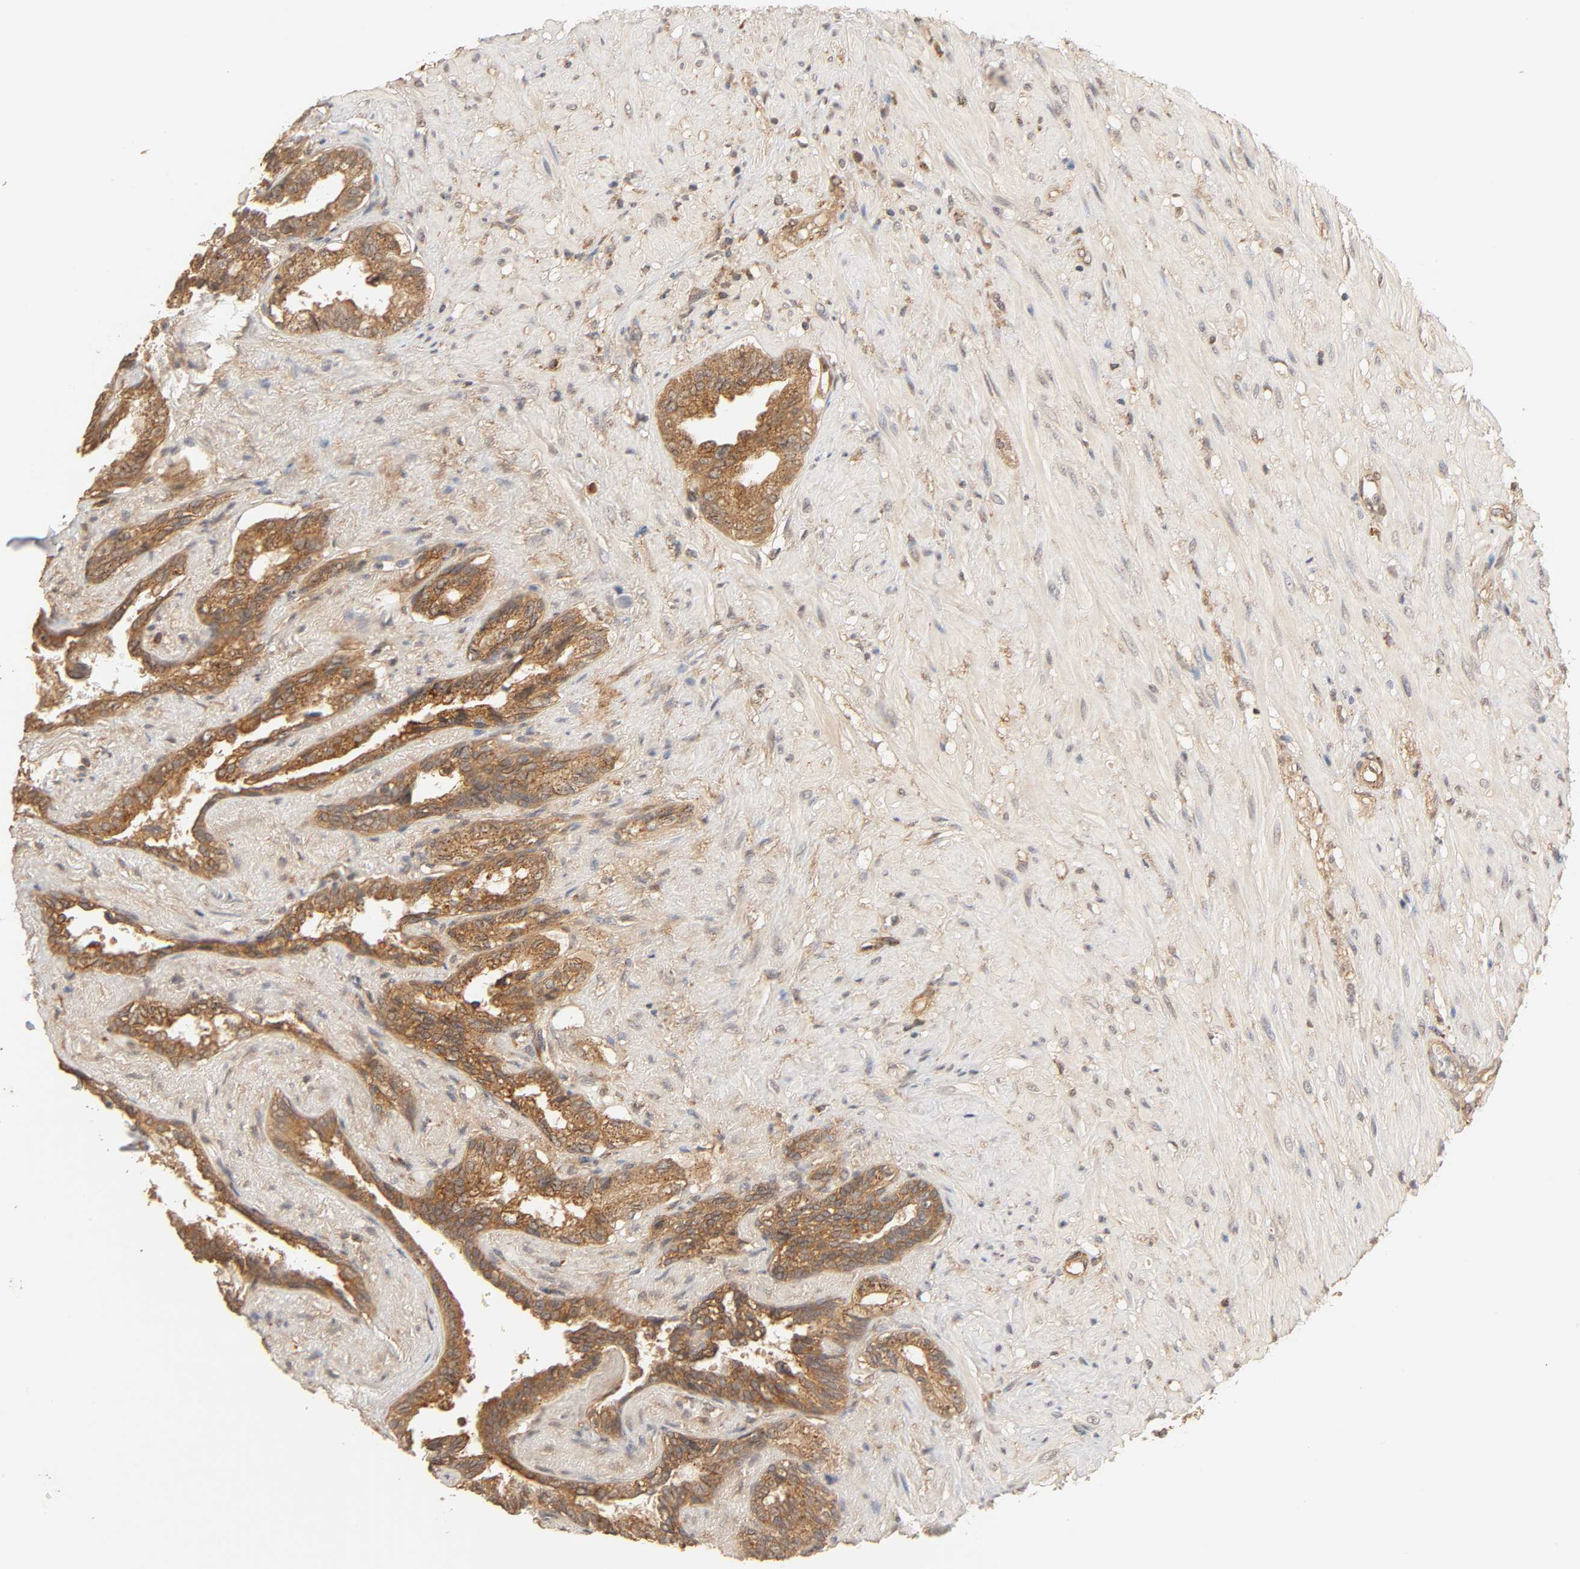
{"staining": {"intensity": "strong", "quantity": ">75%", "location": "cytoplasmic/membranous"}, "tissue": "seminal vesicle", "cell_type": "Glandular cells", "image_type": "normal", "snomed": [{"axis": "morphology", "description": "Normal tissue, NOS"}, {"axis": "topography", "description": "Seminal veicle"}], "caption": "A brown stain shows strong cytoplasmic/membranous staining of a protein in glandular cells of normal human seminal vesicle. (DAB = brown stain, brightfield microscopy at high magnification).", "gene": "EPS8", "patient": {"sex": "male", "age": 61}}